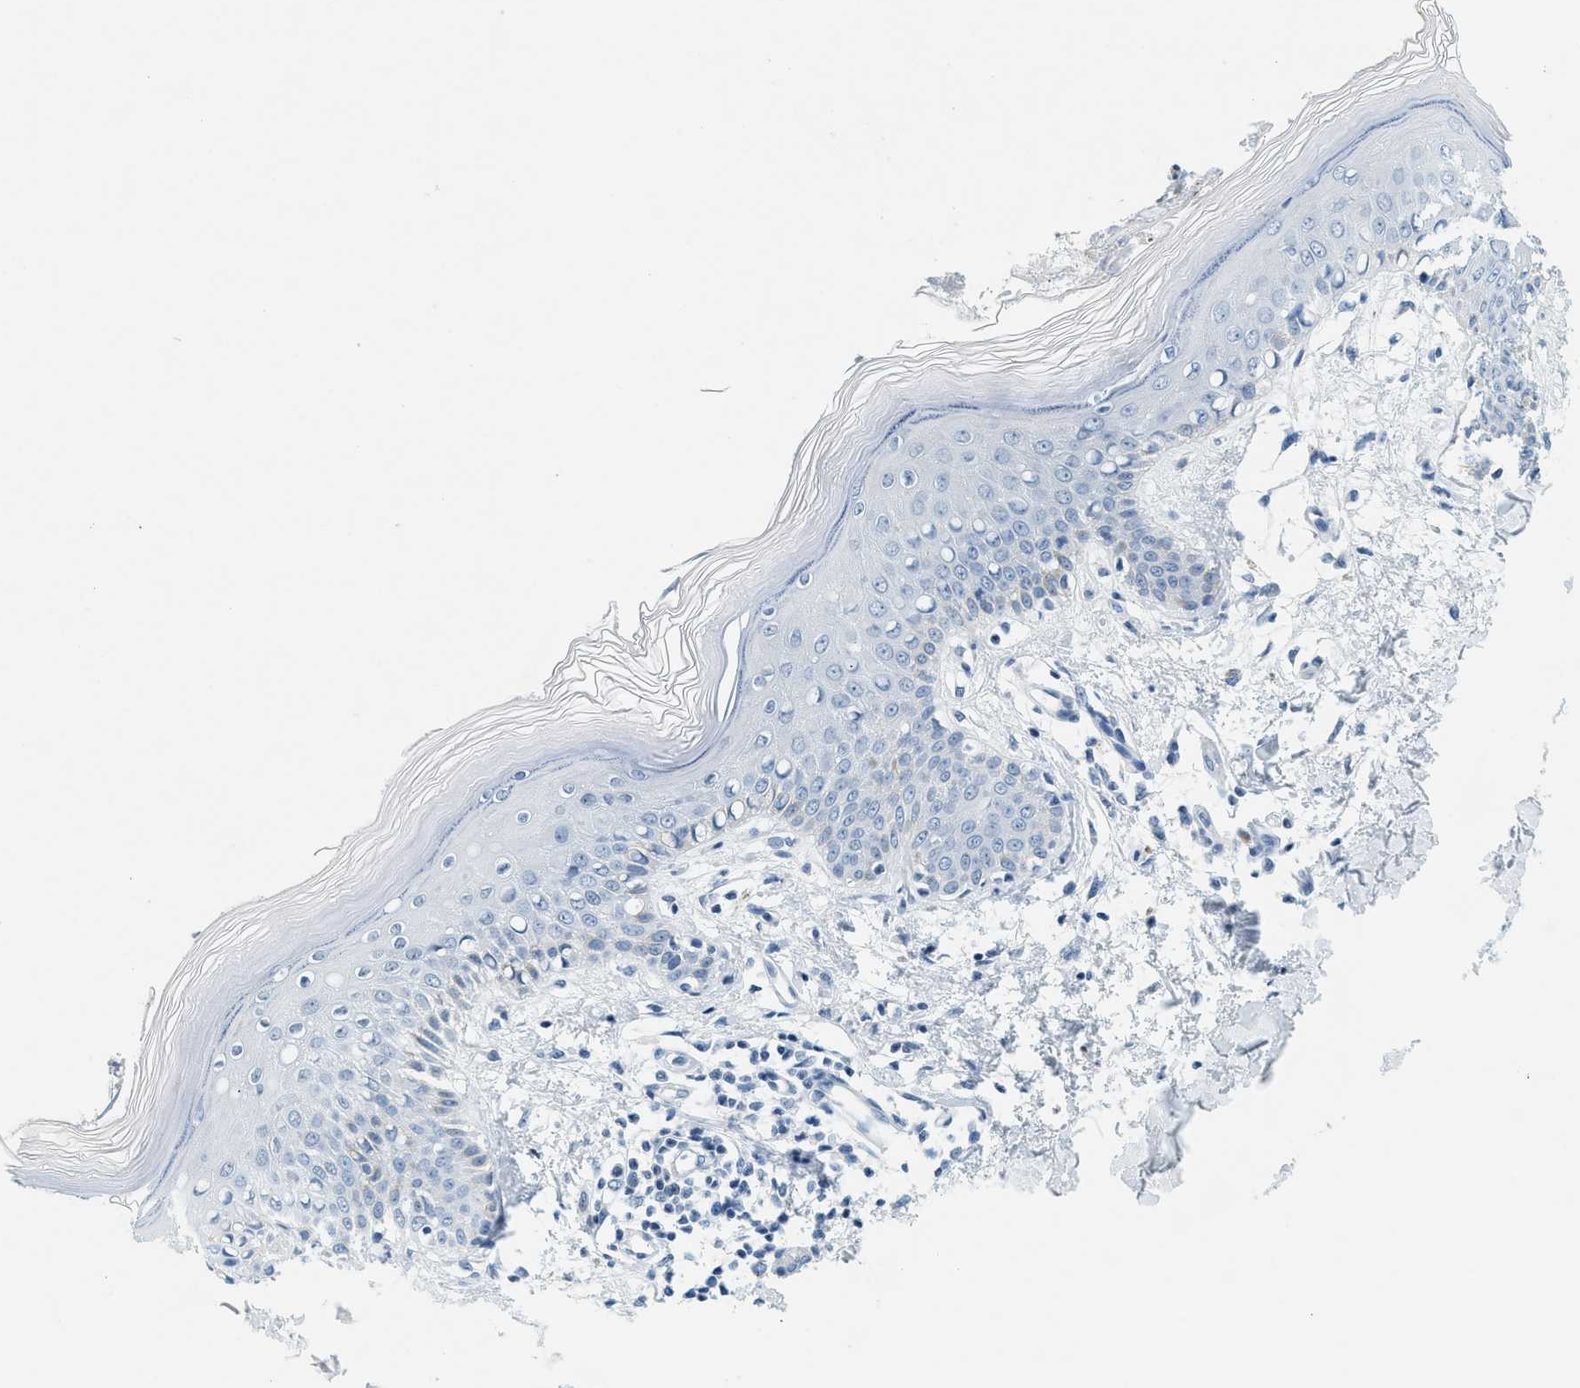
{"staining": {"intensity": "negative", "quantity": "none", "location": "none"}, "tissue": "skin", "cell_type": "Fibroblasts", "image_type": "normal", "snomed": [{"axis": "morphology", "description": "Normal tissue, NOS"}, {"axis": "topography", "description": "Skin"}], "caption": "Immunohistochemistry (IHC) image of benign skin stained for a protein (brown), which shows no expression in fibroblasts.", "gene": "UVRAG", "patient": {"sex": "male", "age": 53}}